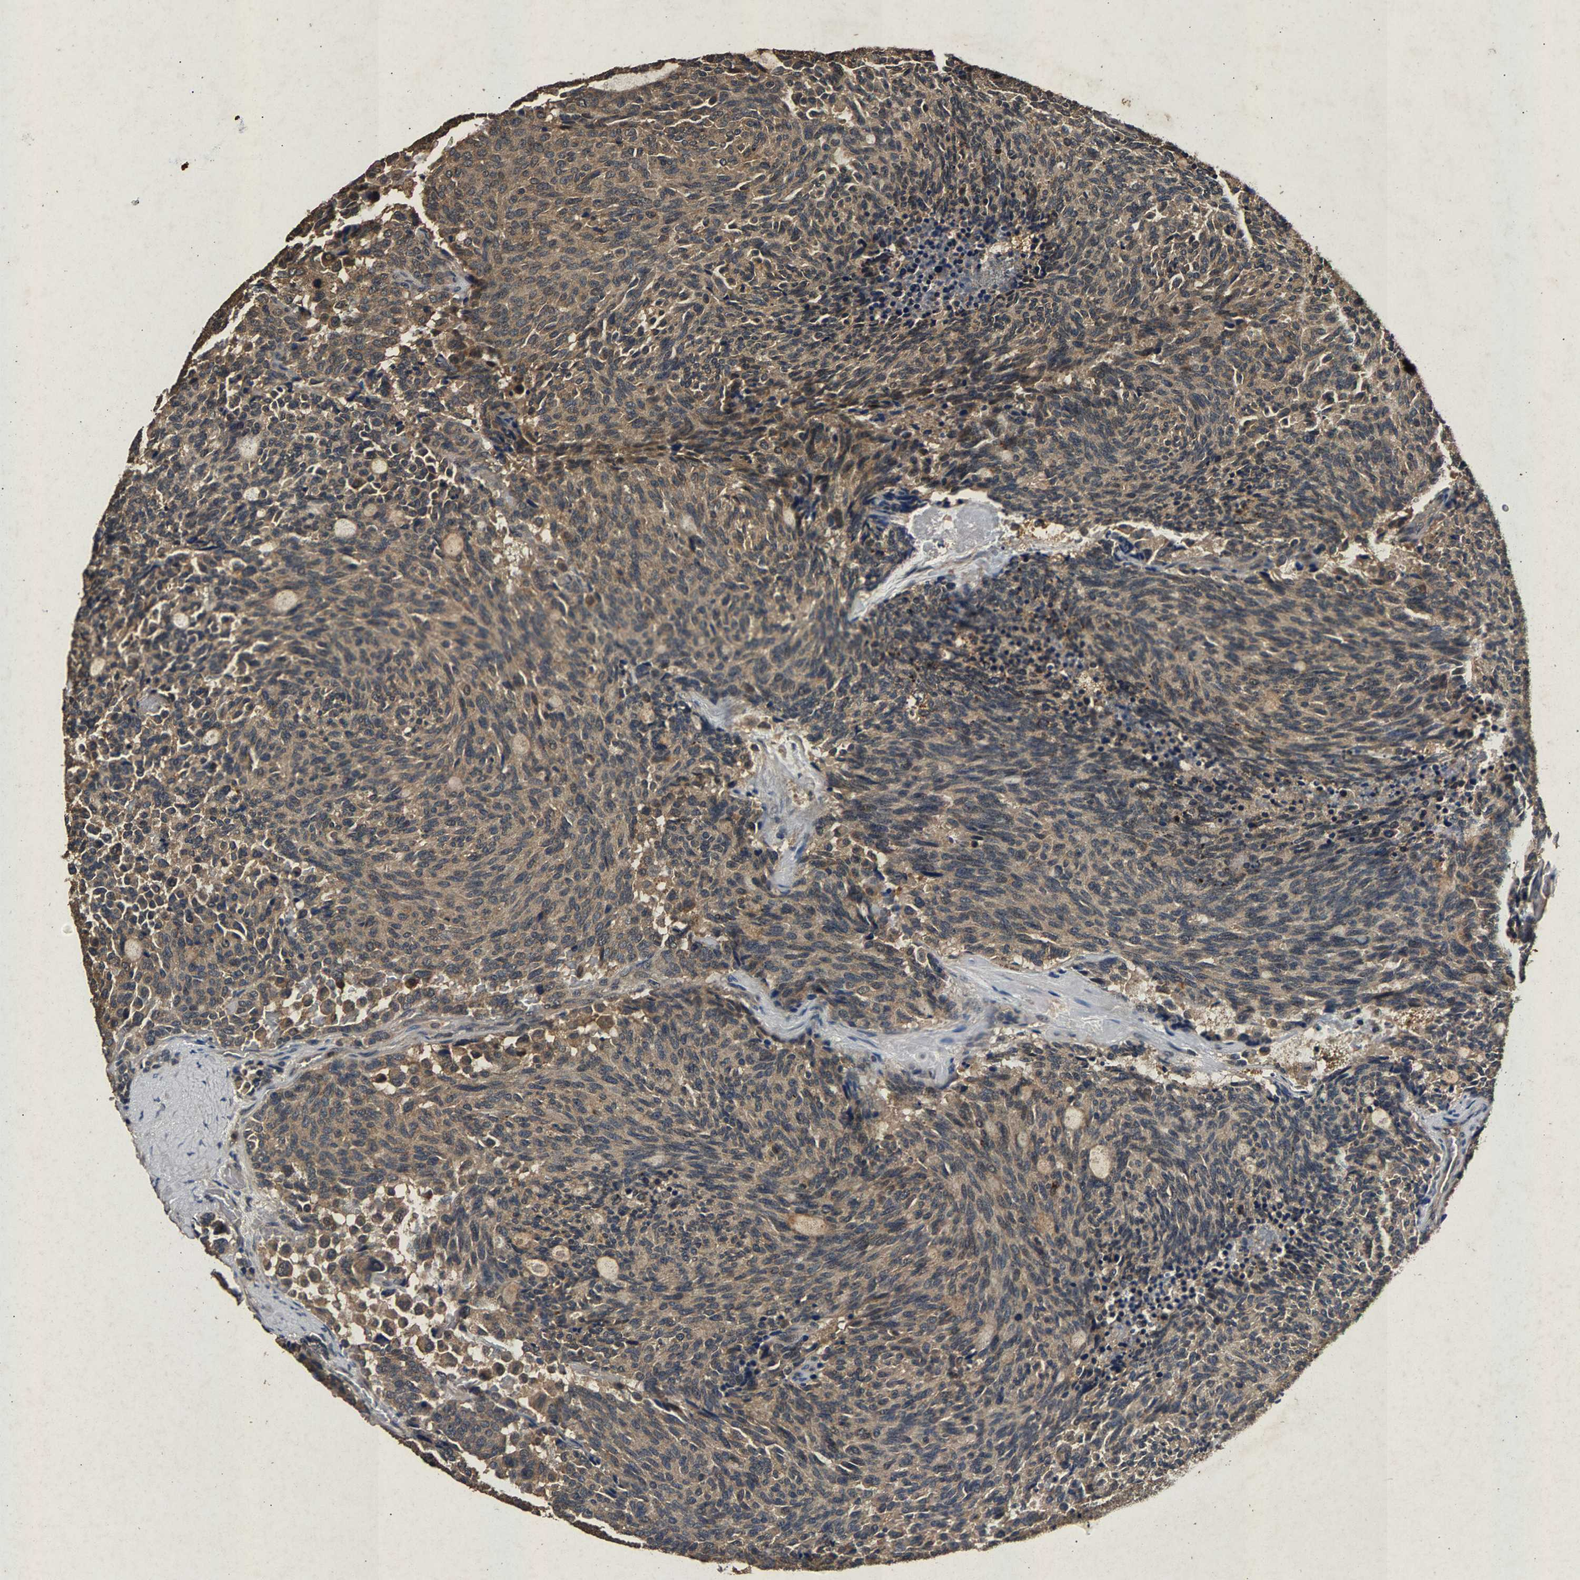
{"staining": {"intensity": "weak", "quantity": ">75%", "location": "cytoplasmic/membranous"}, "tissue": "carcinoid", "cell_type": "Tumor cells", "image_type": "cancer", "snomed": [{"axis": "morphology", "description": "Carcinoid, malignant, NOS"}, {"axis": "topography", "description": "Pancreas"}], "caption": "Protein expression analysis of human carcinoid reveals weak cytoplasmic/membranous expression in about >75% of tumor cells. The protein of interest is shown in brown color, while the nuclei are stained blue.", "gene": "PPP1CC", "patient": {"sex": "female", "age": 54}}